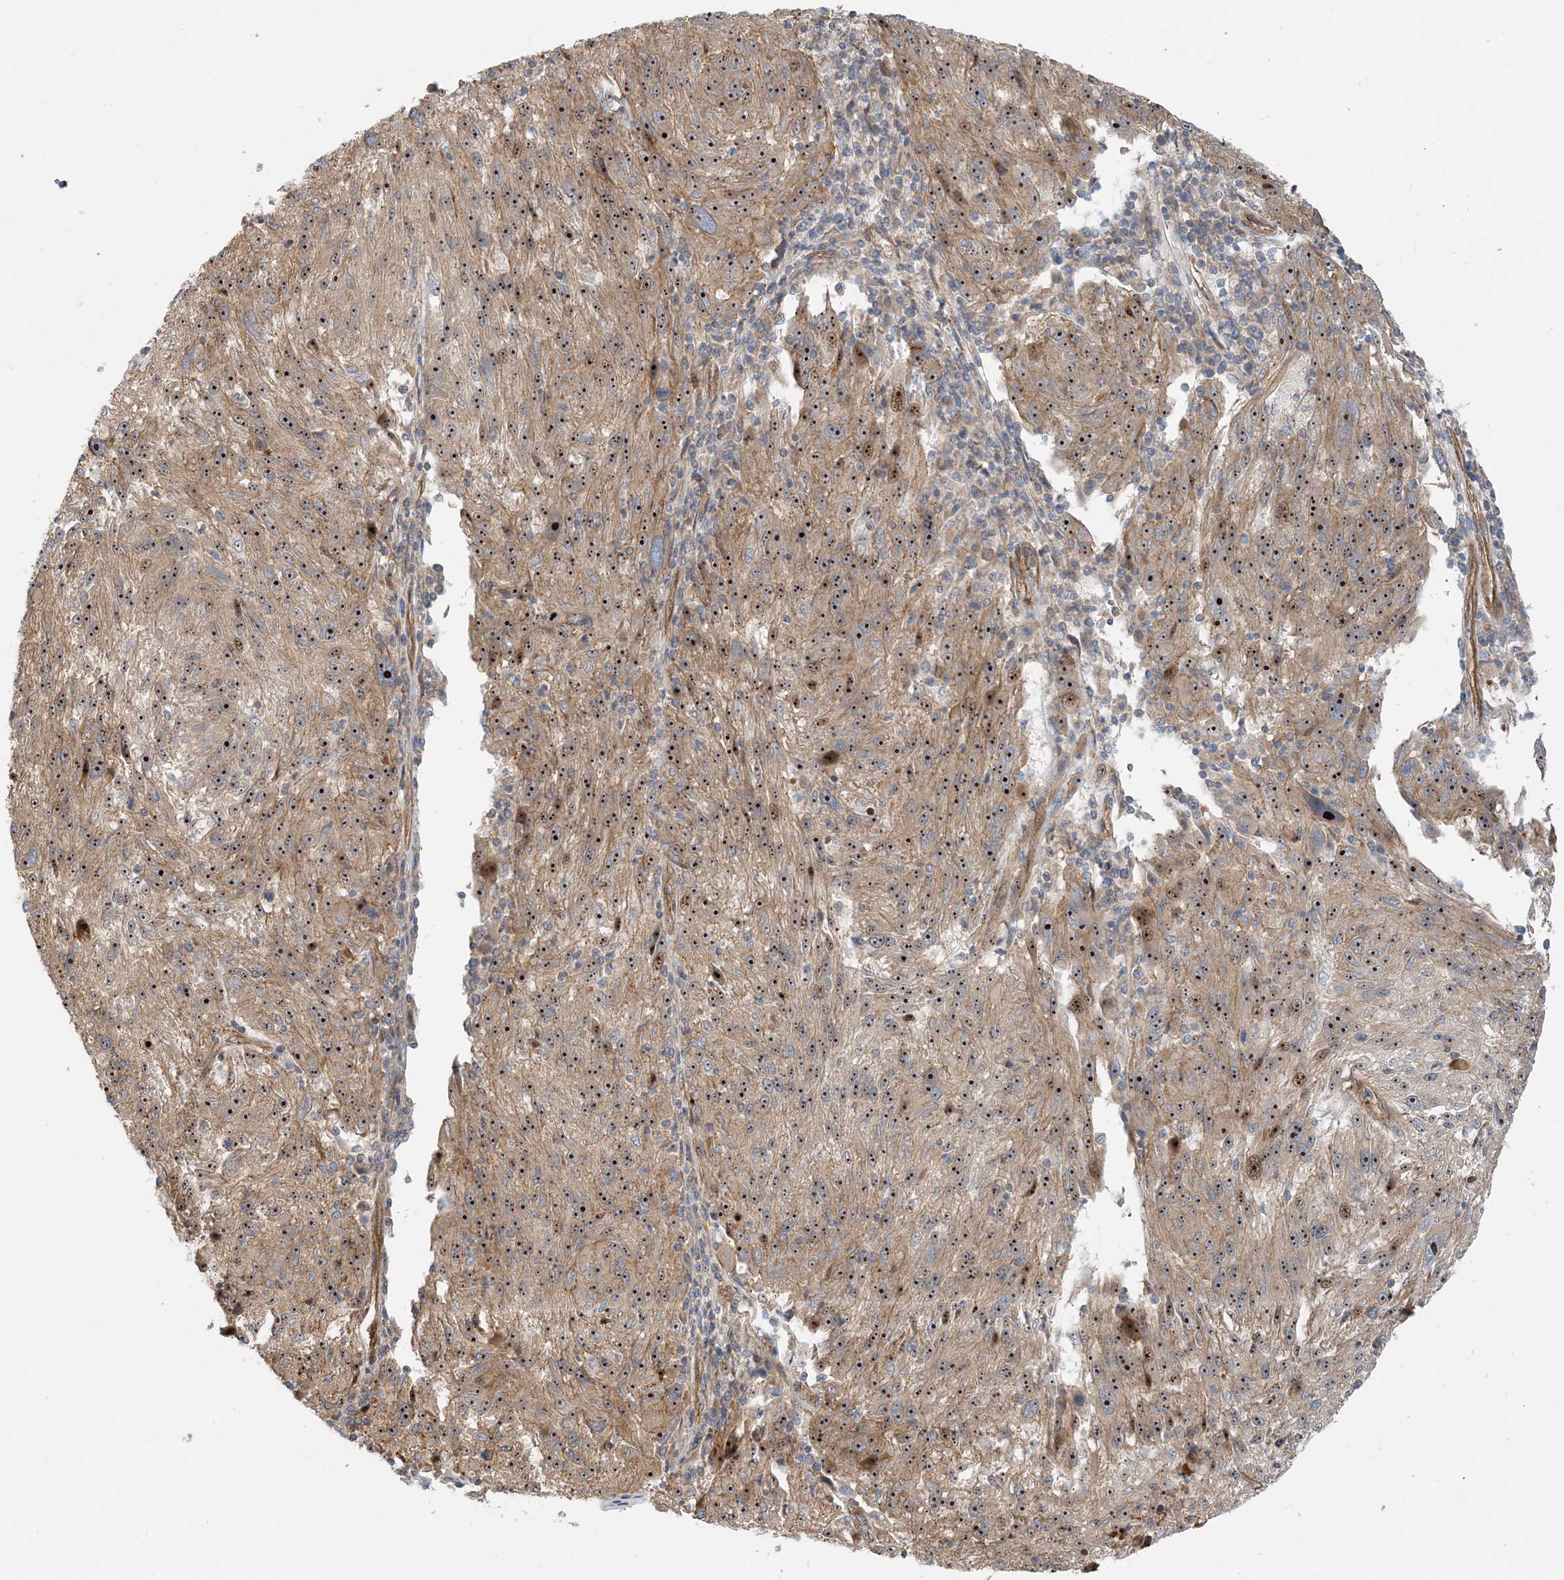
{"staining": {"intensity": "moderate", "quantity": ">75%", "location": "cytoplasmic/membranous,nuclear"}, "tissue": "melanoma", "cell_type": "Tumor cells", "image_type": "cancer", "snomed": [{"axis": "morphology", "description": "Malignant melanoma, NOS"}, {"axis": "topography", "description": "Skin"}], "caption": "Immunohistochemical staining of human malignant melanoma shows medium levels of moderate cytoplasmic/membranous and nuclear positivity in approximately >75% of tumor cells. (brown staining indicates protein expression, while blue staining denotes nuclei).", "gene": "MYL5", "patient": {"sex": "male", "age": 53}}